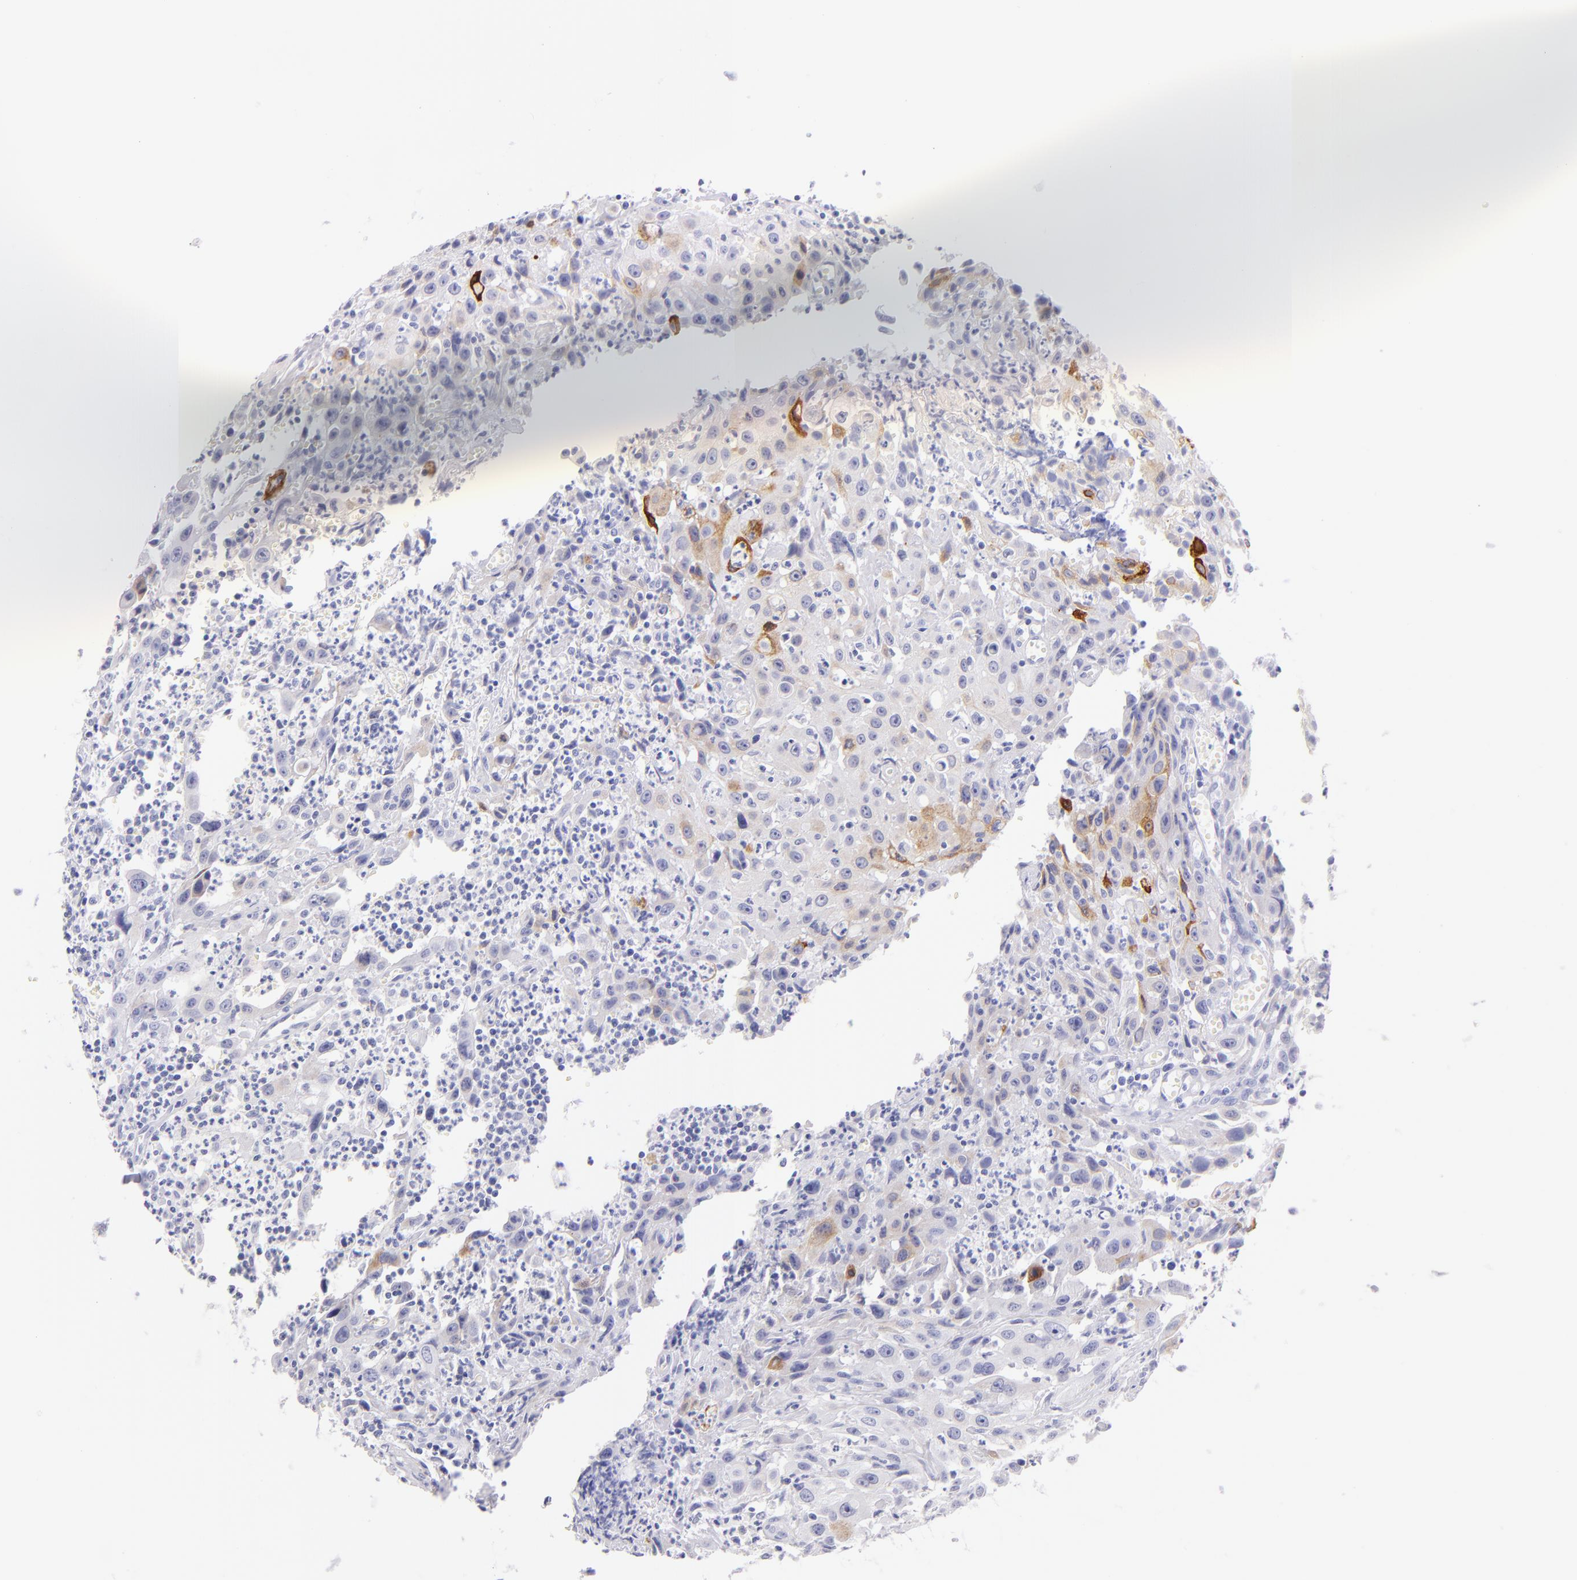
{"staining": {"intensity": "weak", "quantity": "<25%", "location": "cytoplasmic/membranous"}, "tissue": "urothelial cancer", "cell_type": "Tumor cells", "image_type": "cancer", "snomed": [{"axis": "morphology", "description": "Urothelial carcinoma, High grade"}, {"axis": "topography", "description": "Urinary bladder"}], "caption": "Tumor cells are negative for brown protein staining in urothelial cancer.", "gene": "SDC1", "patient": {"sex": "male", "age": 66}}